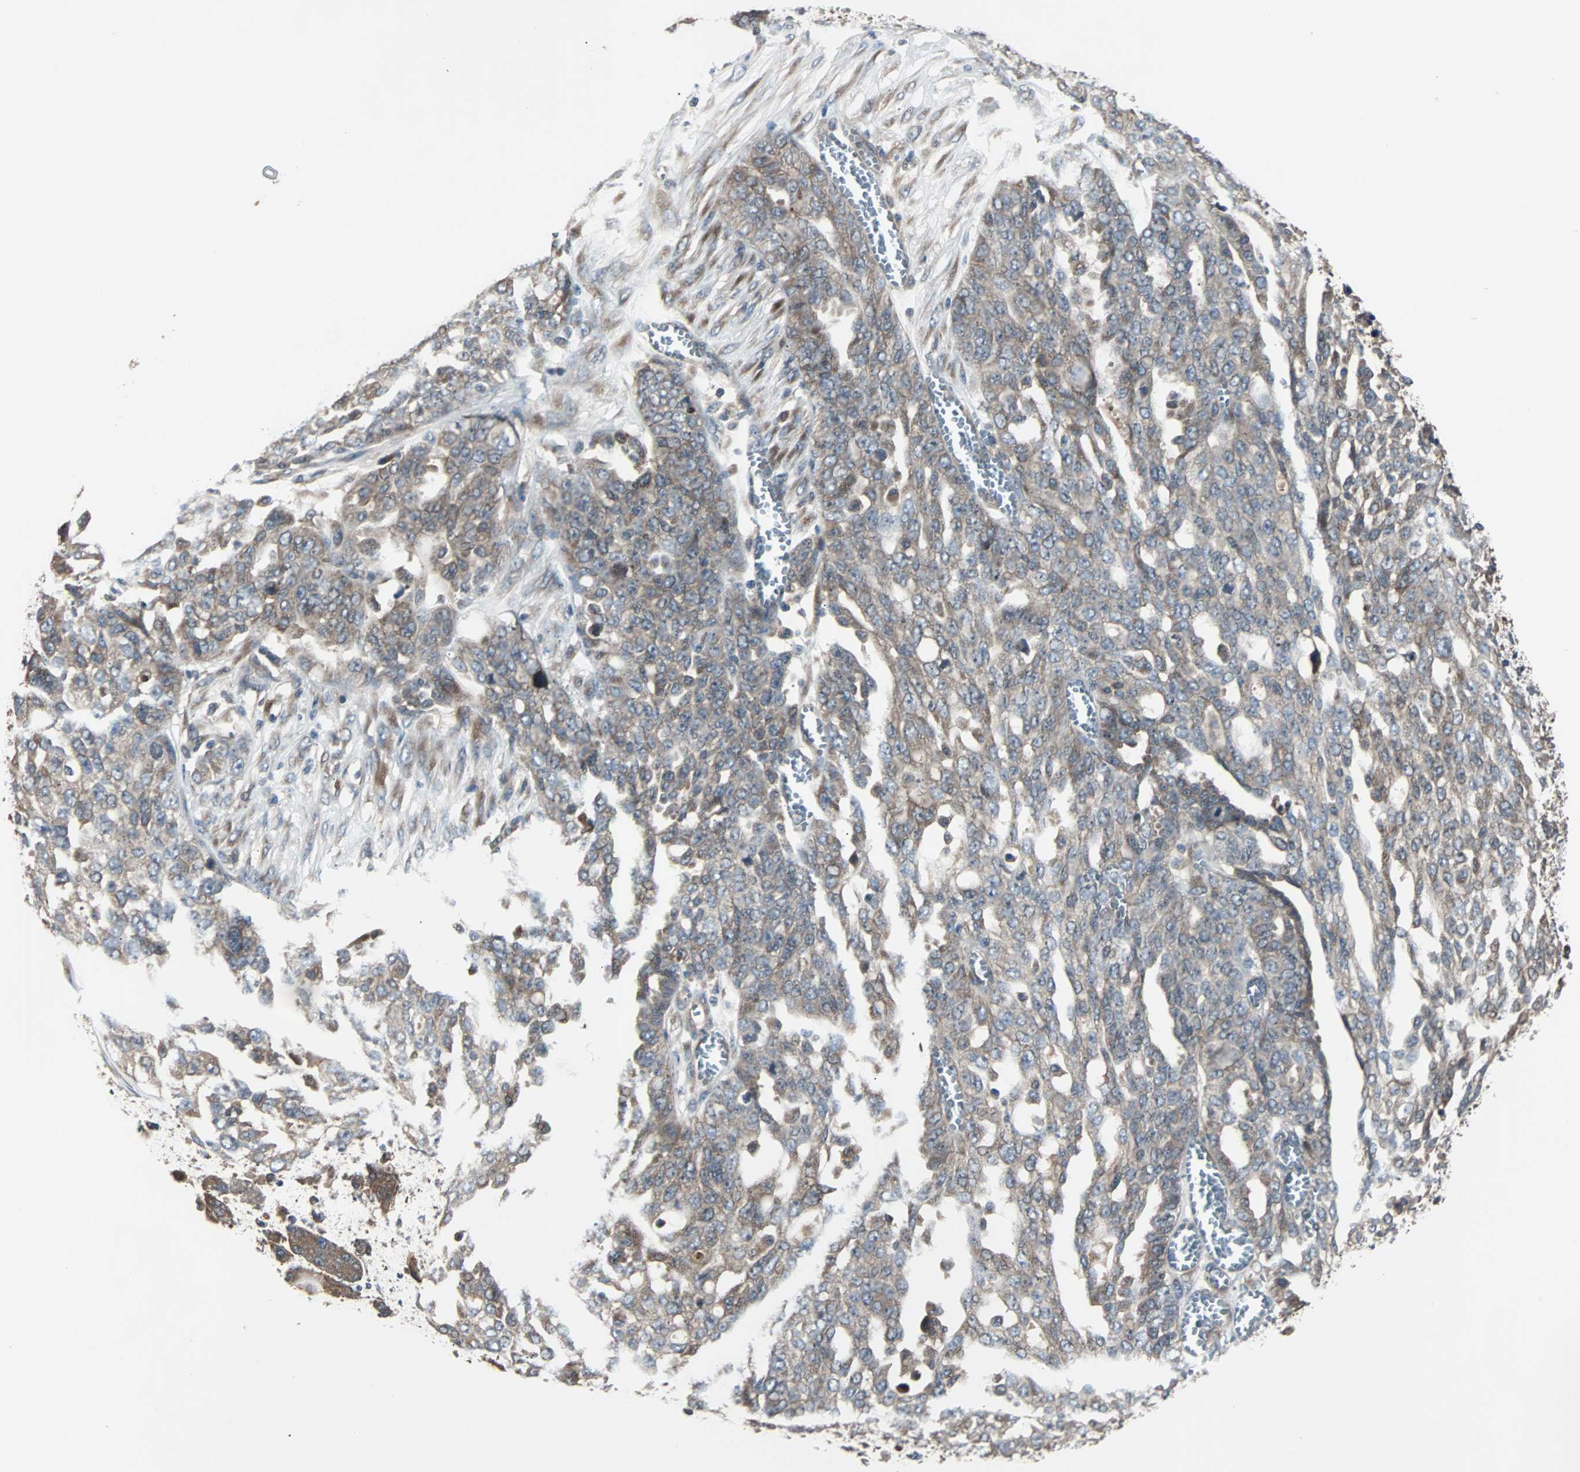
{"staining": {"intensity": "moderate", "quantity": ">75%", "location": "cytoplasmic/membranous"}, "tissue": "ovarian cancer", "cell_type": "Tumor cells", "image_type": "cancer", "snomed": [{"axis": "morphology", "description": "Cystadenocarcinoma, serous, NOS"}, {"axis": "topography", "description": "Soft tissue"}, {"axis": "topography", "description": "Ovary"}], "caption": "Immunohistochemical staining of human ovarian cancer demonstrates medium levels of moderate cytoplasmic/membranous staining in about >75% of tumor cells.", "gene": "ARF1", "patient": {"sex": "female", "age": 57}}